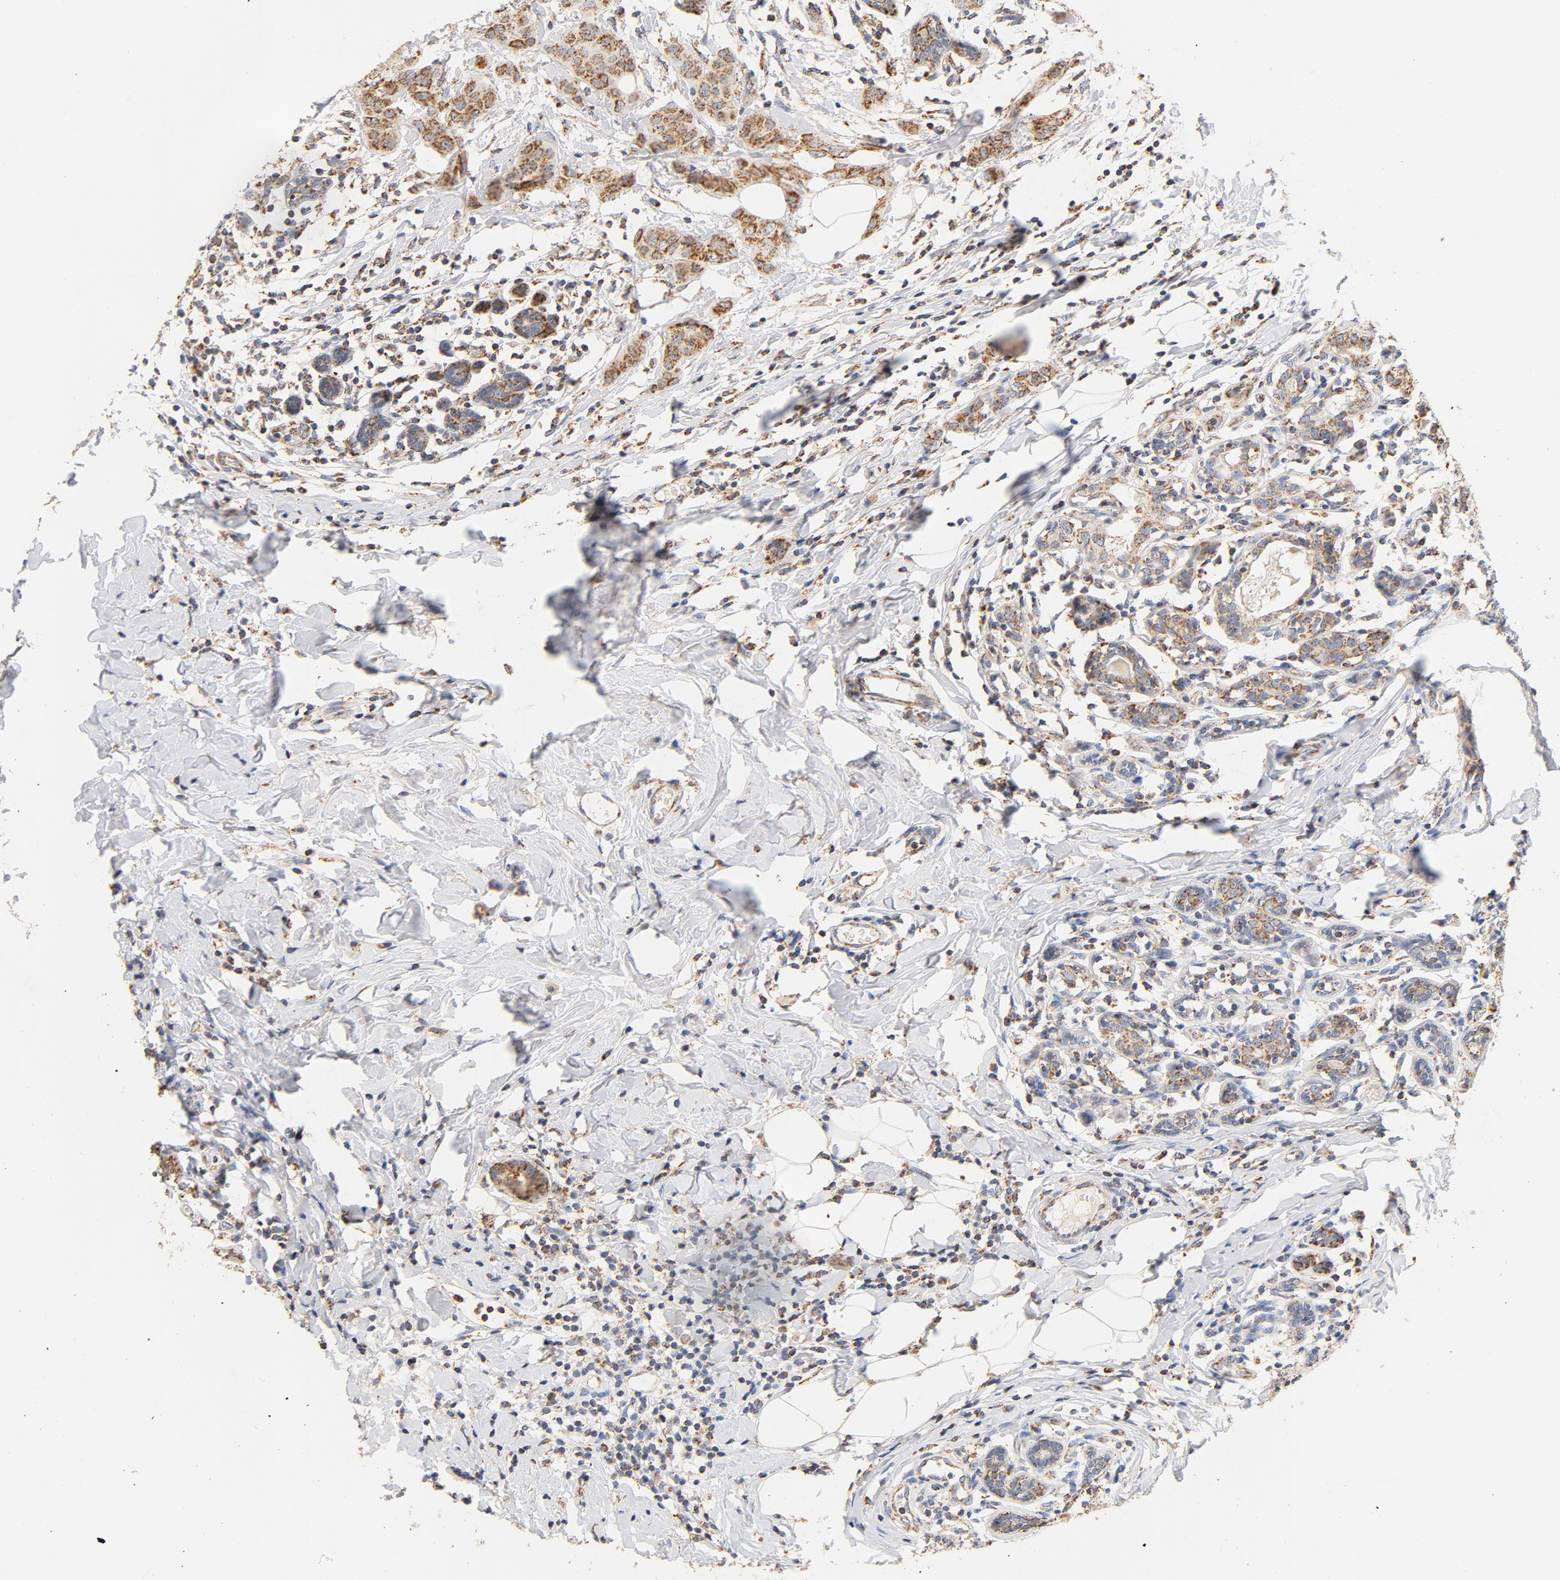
{"staining": {"intensity": "moderate", "quantity": ">75%", "location": "cytoplasmic/membranous"}, "tissue": "breast cancer", "cell_type": "Tumor cells", "image_type": "cancer", "snomed": [{"axis": "morphology", "description": "Duct carcinoma"}, {"axis": "topography", "description": "Breast"}], "caption": "Immunohistochemical staining of human breast cancer demonstrates moderate cytoplasmic/membranous protein positivity in about >75% of tumor cells.", "gene": "COX4I1", "patient": {"sex": "female", "age": 40}}